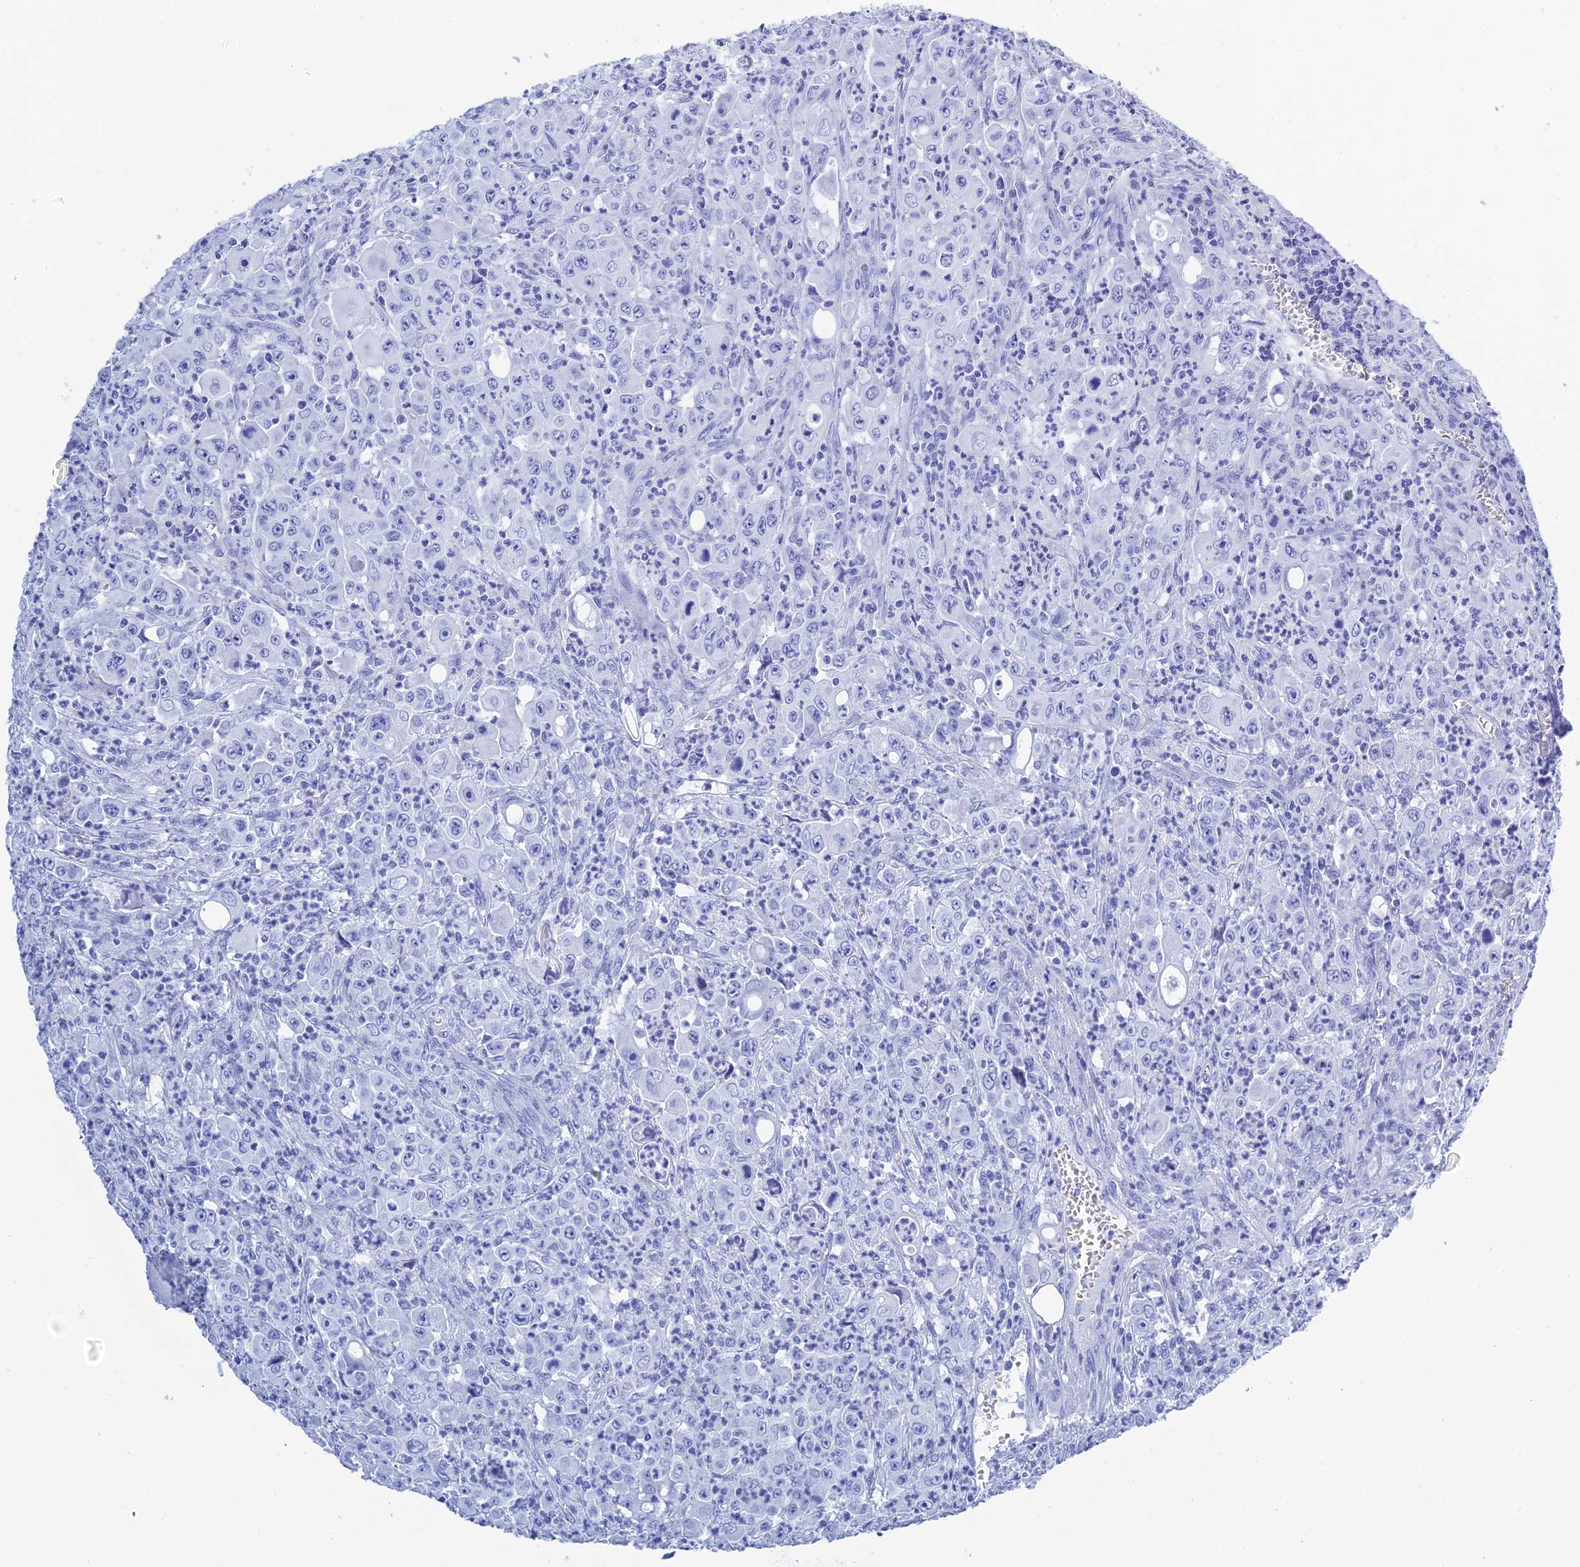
{"staining": {"intensity": "negative", "quantity": "none", "location": "none"}, "tissue": "colorectal cancer", "cell_type": "Tumor cells", "image_type": "cancer", "snomed": [{"axis": "morphology", "description": "Adenocarcinoma, NOS"}, {"axis": "topography", "description": "Colon"}], "caption": "Human colorectal cancer stained for a protein using immunohistochemistry reveals no staining in tumor cells.", "gene": "TEX101", "patient": {"sex": "male", "age": 51}}